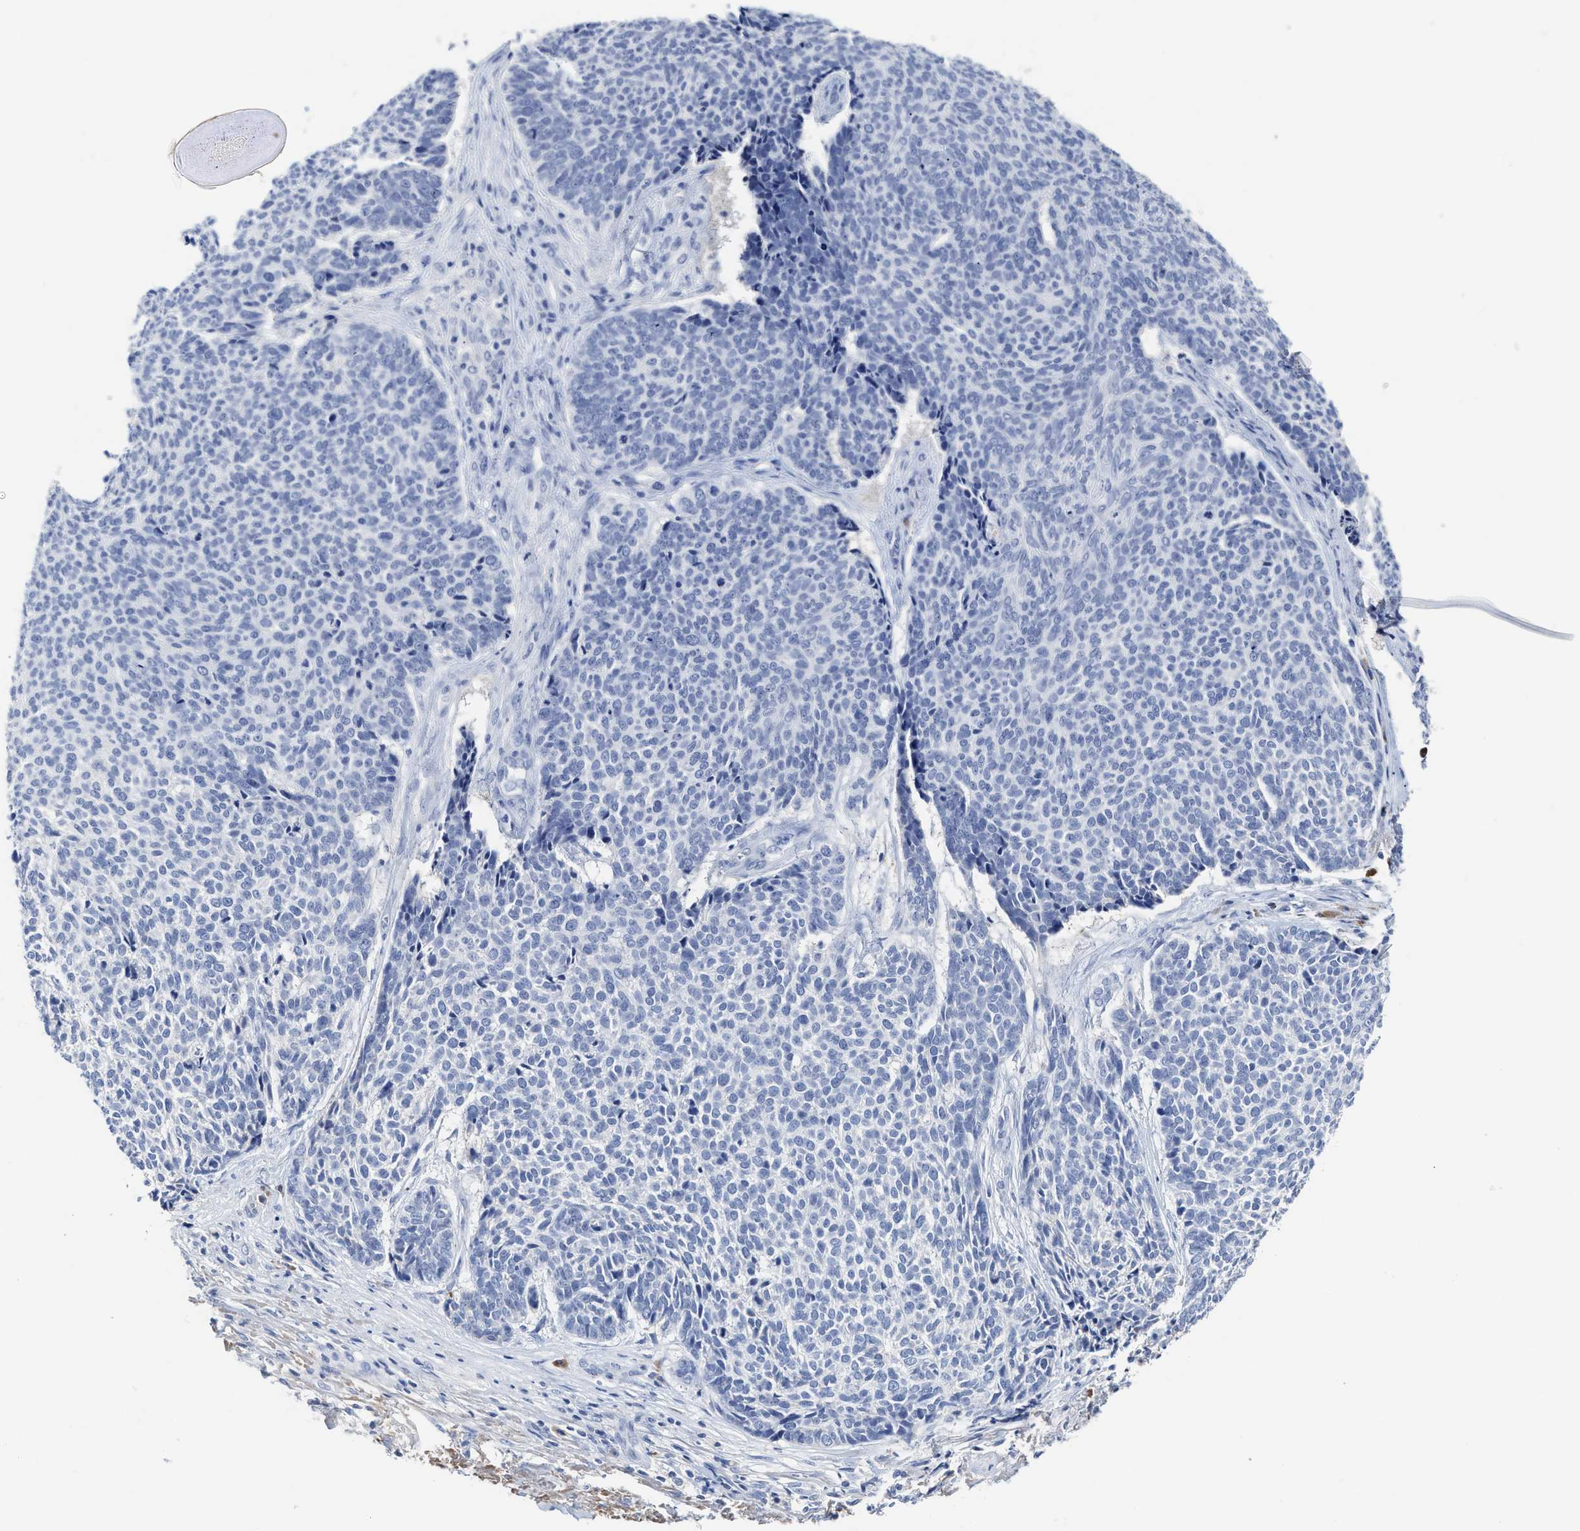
{"staining": {"intensity": "negative", "quantity": "none", "location": "none"}, "tissue": "skin cancer", "cell_type": "Tumor cells", "image_type": "cancer", "snomed": [{"axis": "morphology", "description": "Basal cell carcinoma"}, {"axis": "topography", "description": "Skin"}], "caption": "A photomicrograph of skin cancer (basal cell carcinoma) stained for a protein reveals no brown staining in tumor cells.", "gene": "C2", "patient": {"sex": "male", "age": 84}}